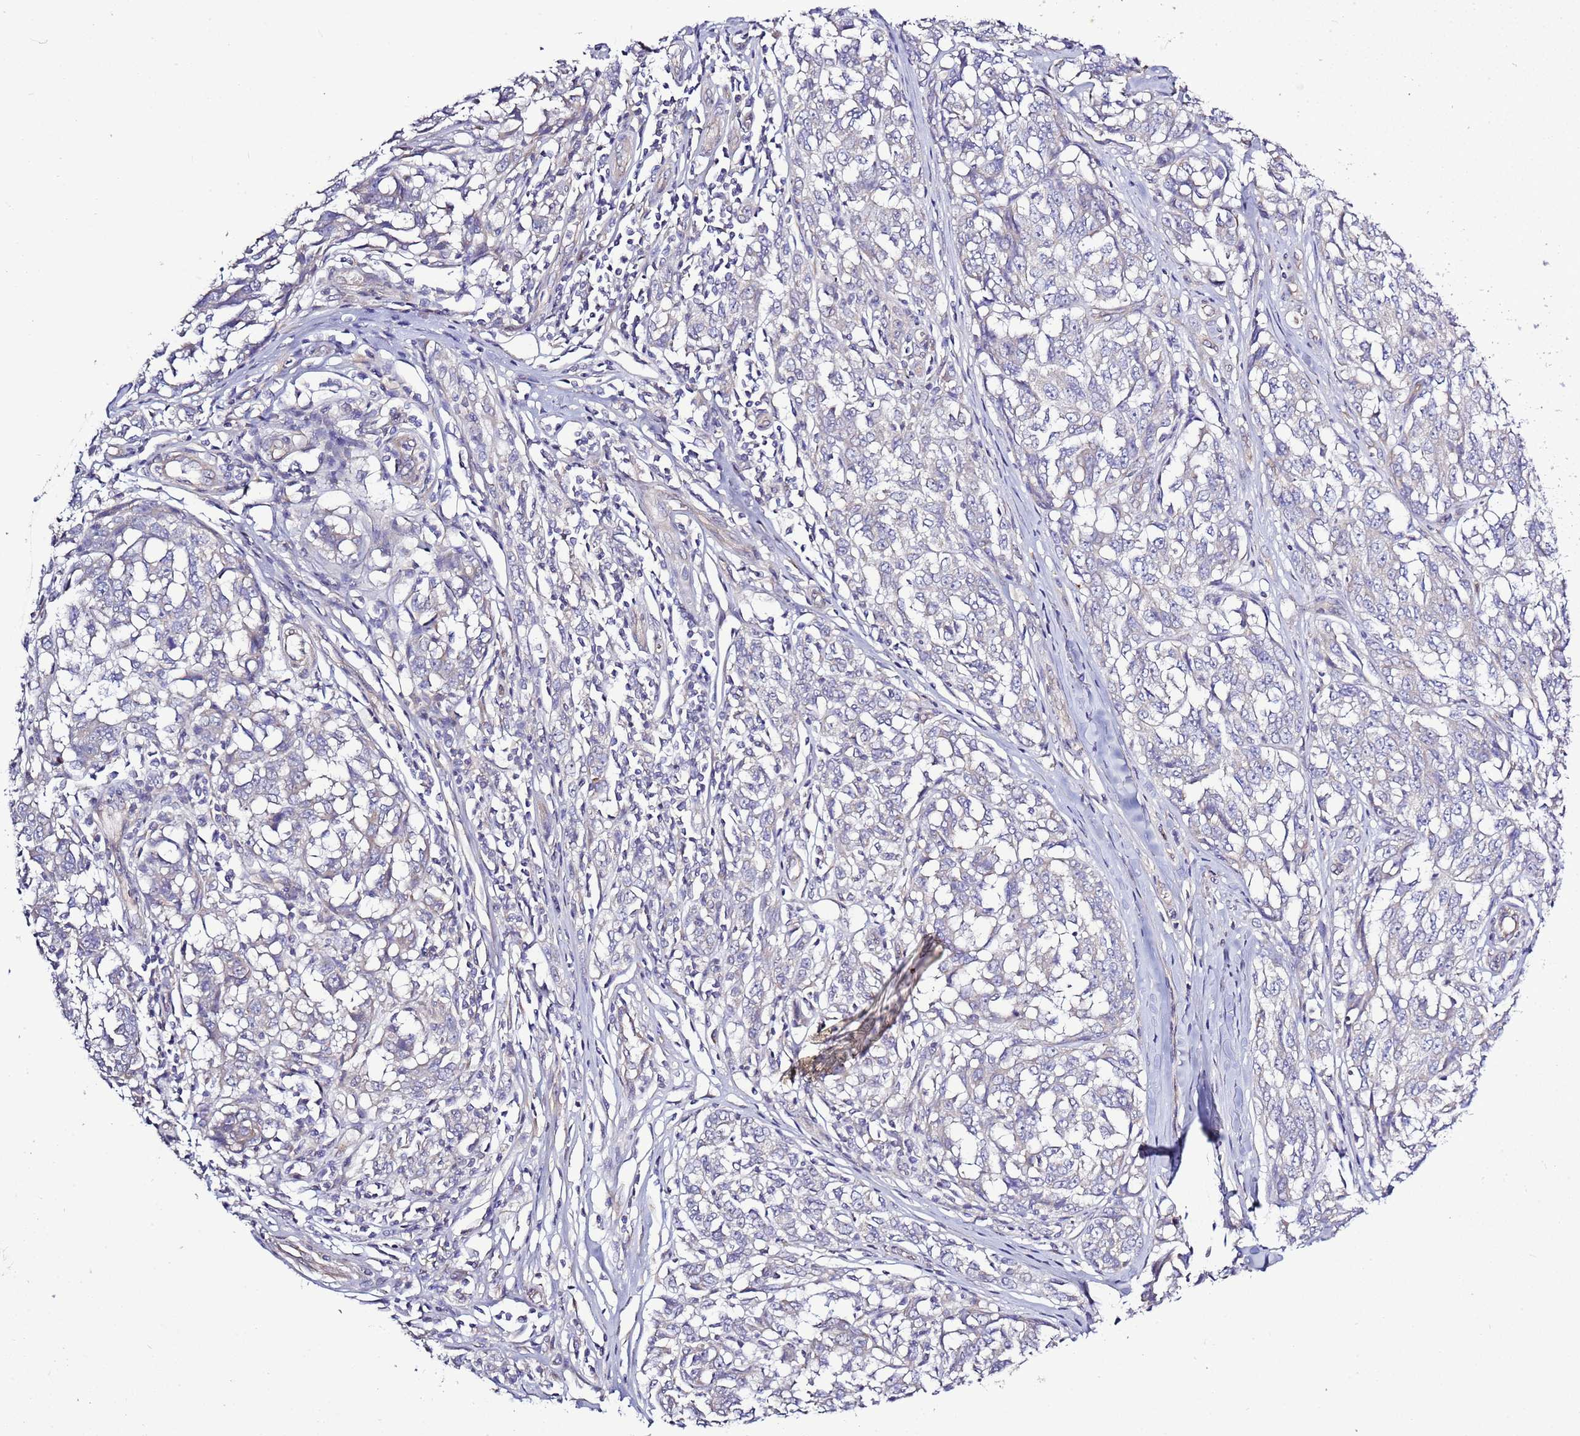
{"staining": {"intensity": "negative", "quantity": "none", "location": "none"}, "tissue": "melanoma", "cell_type": "Tumor cells", "image_type": "cancer", "snomed": [{"axis": "morphology", "description": "Malignant melanoma, NOS"}, {"axis": "topography", "description": "Skin"}], "caption": "Protein analysis of malignant melanoma reveals no significant expression in tumor cells.", "gene": "SPCS1", "patient": {"sex": "female", "age": 64}}